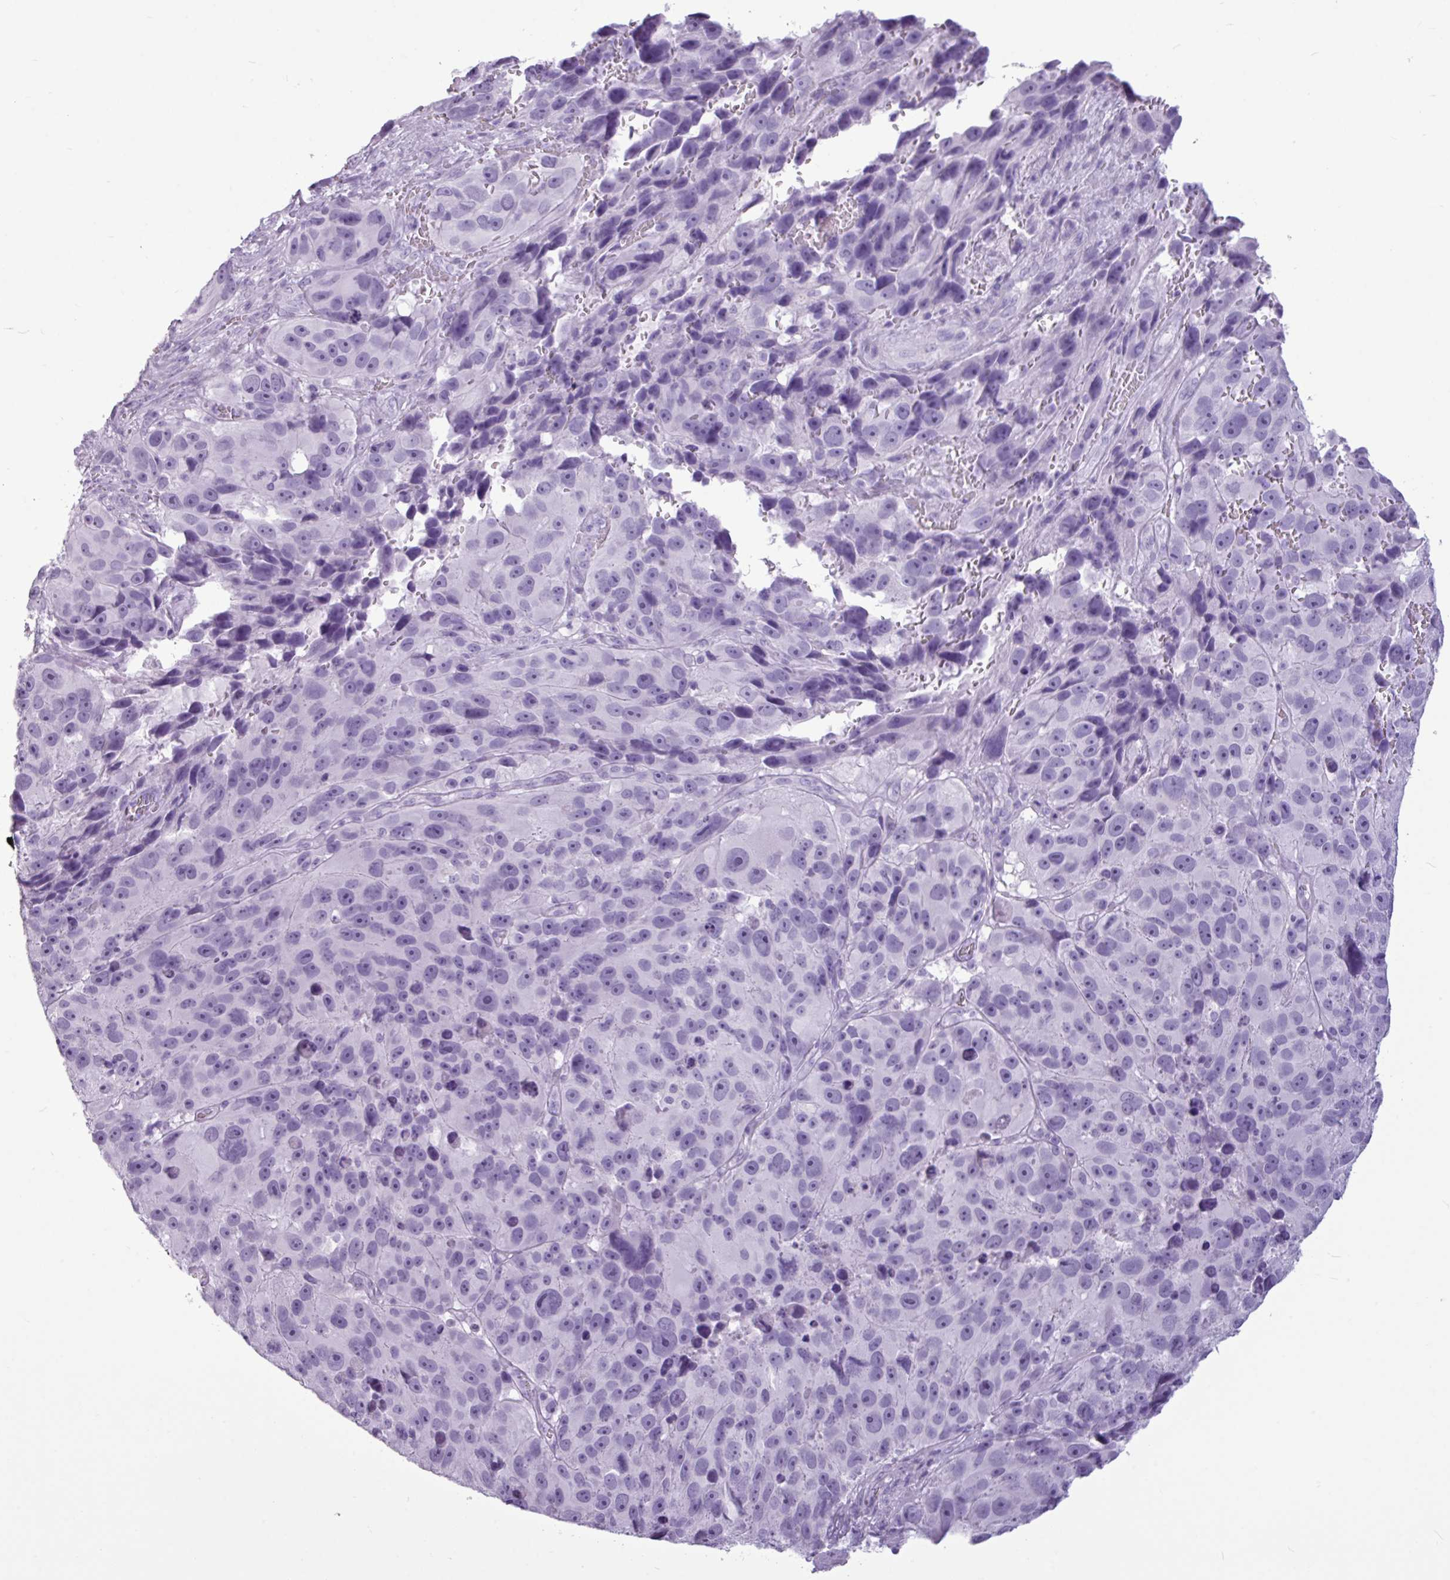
{"staining": {"intensity": "negative", "quantity": "none", "location": "none"}, "tissue": "melanoma", "cell_type": "Tumor cells", "image_type": "cancer", "snomed": [{"axis": "morphology", "description": "Malignant melanoma, NOS"}, {"axis": "topography", "description": "Skin"}], "caption": "This is a histopathology image of immunohistochemistry (IHC) staining of malignant melanoma, which shows no staining in tumor cells.", "gene": "AMY1B", "patient": {"sex": "male", "age": 84}}